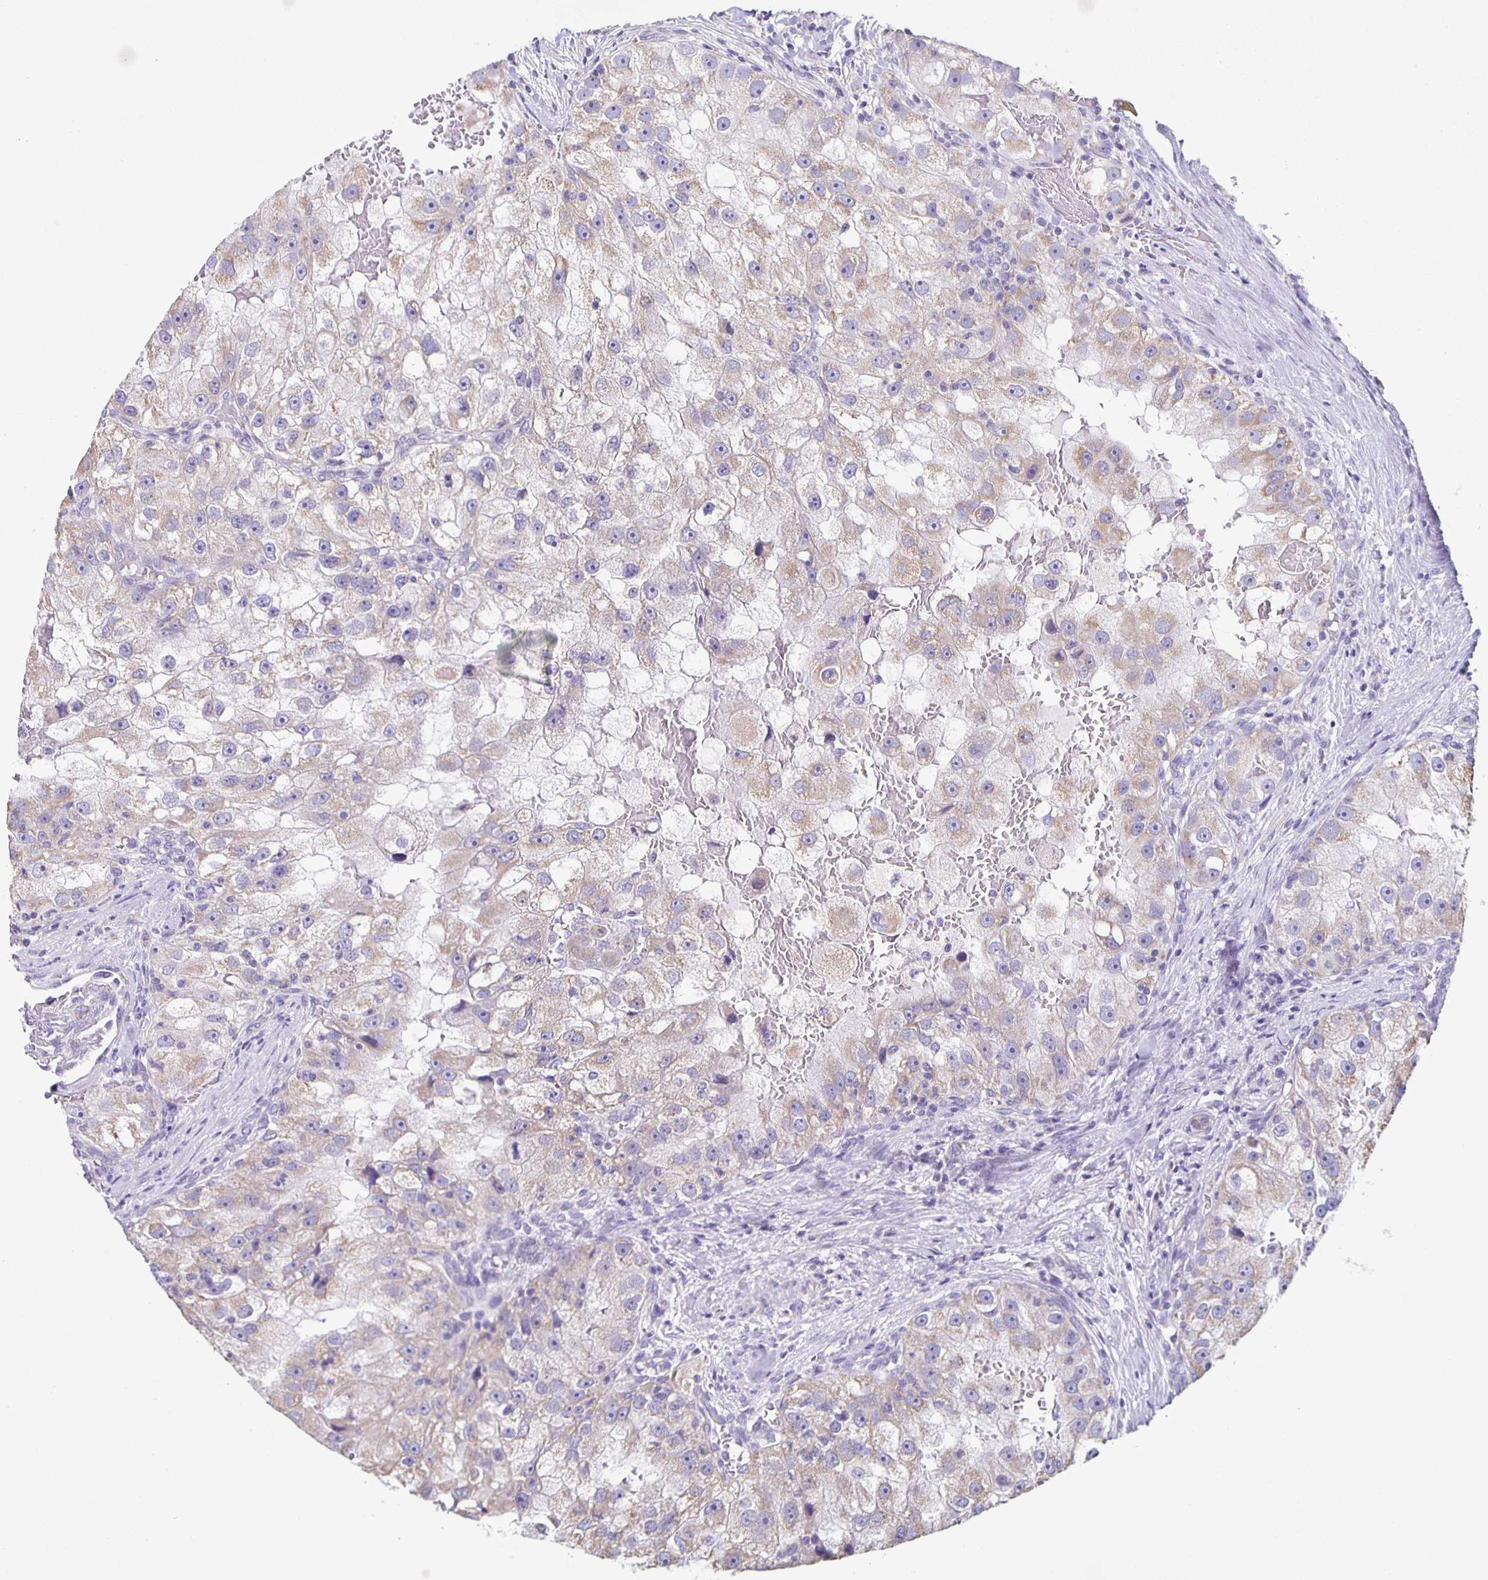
{"staining": {"intensity": "weak", "quantity": "25%-75%", "location": "cytoplasmic/membranous"}, "tissue": "renal cancer", "cell_type": "Tumor cells", "image_type": "cancer", "snomed": [{"axis": "morphology", "description": "Adenocarcinoma, NOS"}, {"axis": "topography", "description": "Kidney"}], "caption": "DAB (3,3'-diaminobenzidine) immunohistochemical staining of human renal adenocarcinoma displays weak cytoplasmic/membranous protein staining in about 25%-75% of tumor cells.", "gene": "TPPP", "patient": {"sex": "male", "age": 63}}